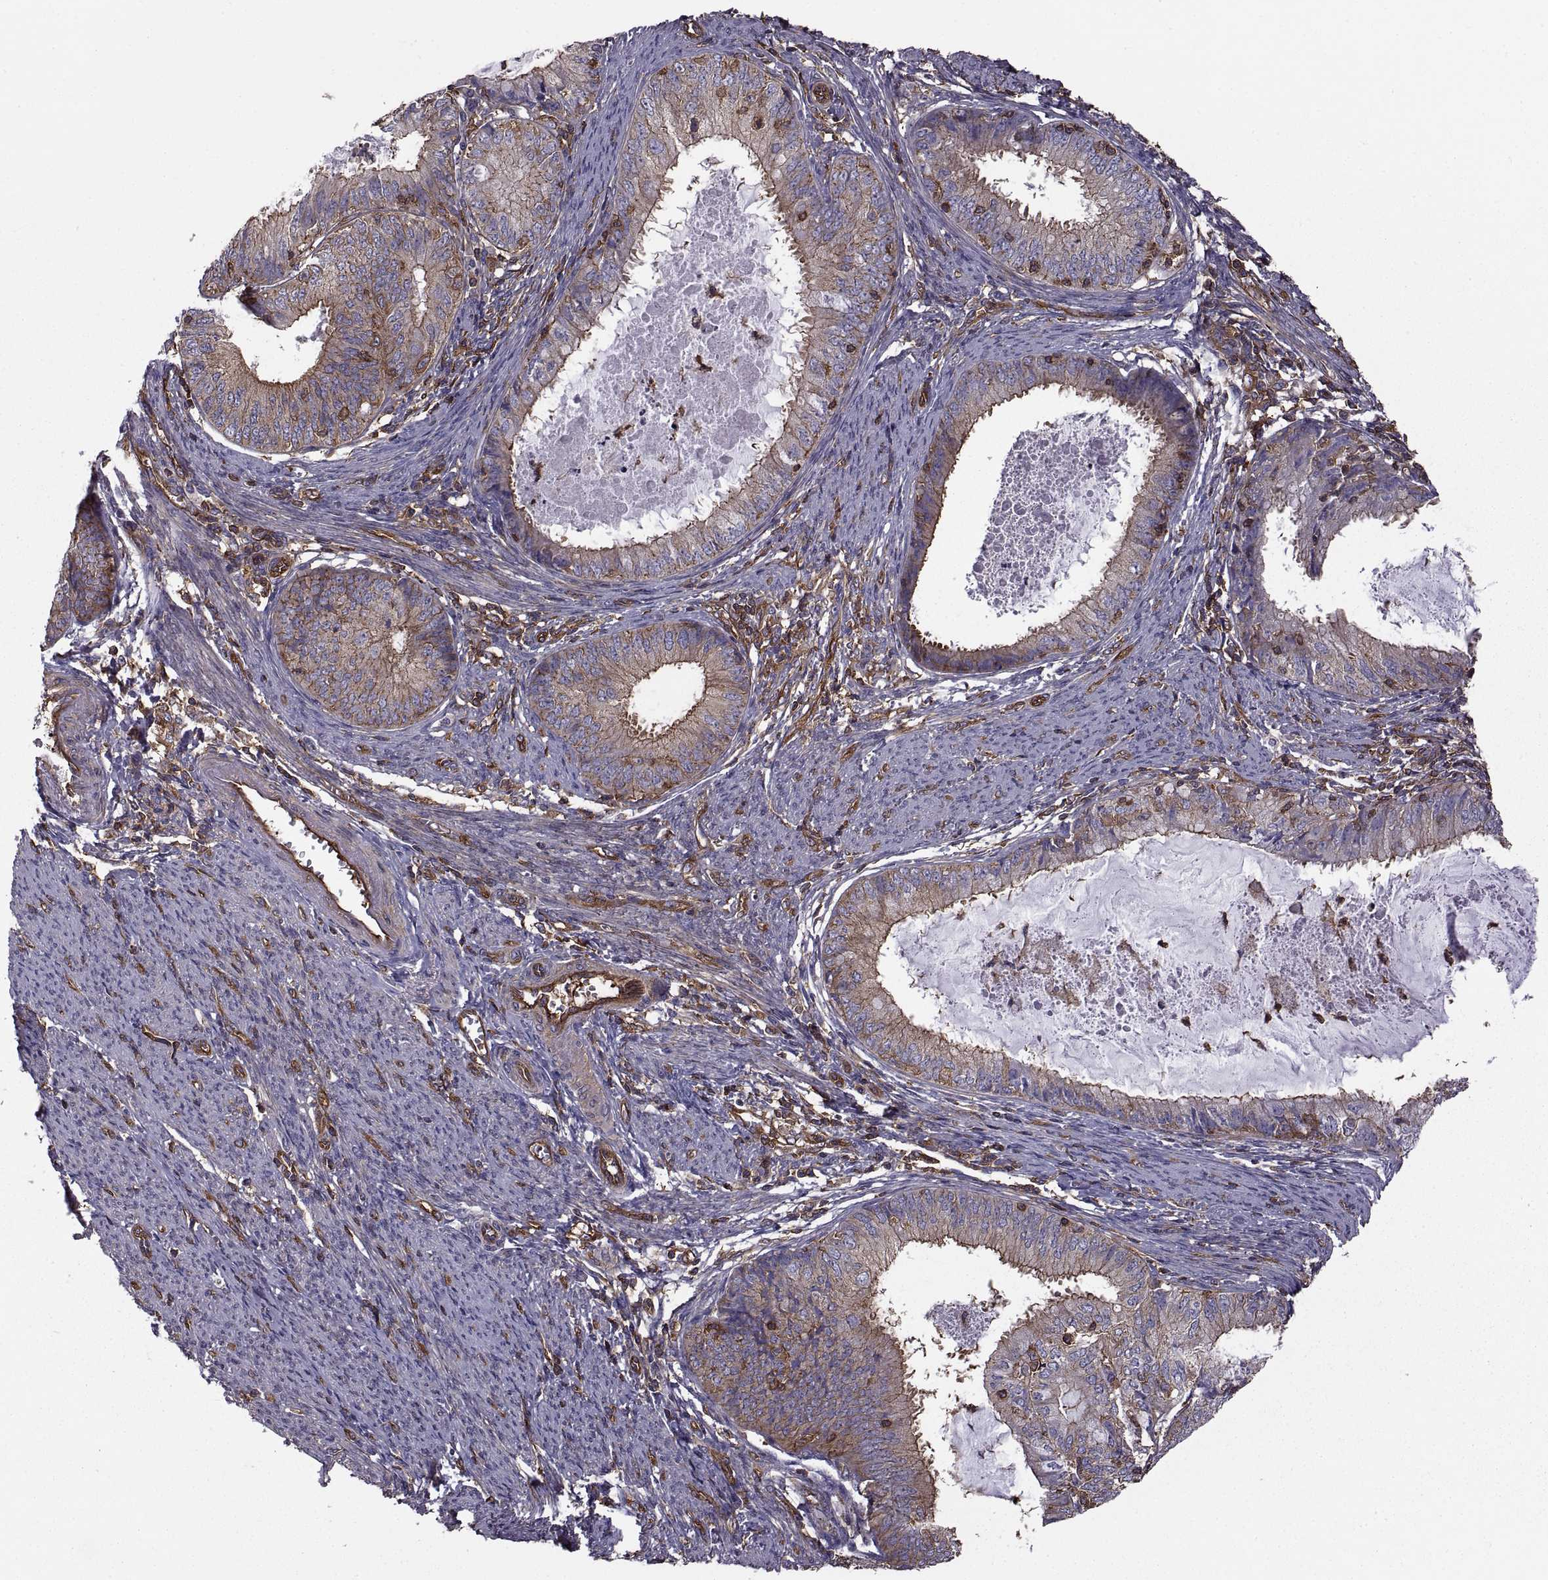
{"staining": {"intensity": "strong", "quantity": ">75%", "location": "cytoplasmic/membranous"}, "tissue": "endometrial cancer", "cell_type": "Tumor cells", "image_type": "cancer", "snomed": [{"axis": "morphology", "description": "Adenocarcinoma, NOS"}, {"axis": "topography", "description": "Endometrium"}], "caption": "Tumor cells demonstrate high levels of strong cytoplasmic/membranous expression in about >75% of cells in endometrial cancer.", "gene": "MYH9", "patient": {"sex": "female", "age": 57}}